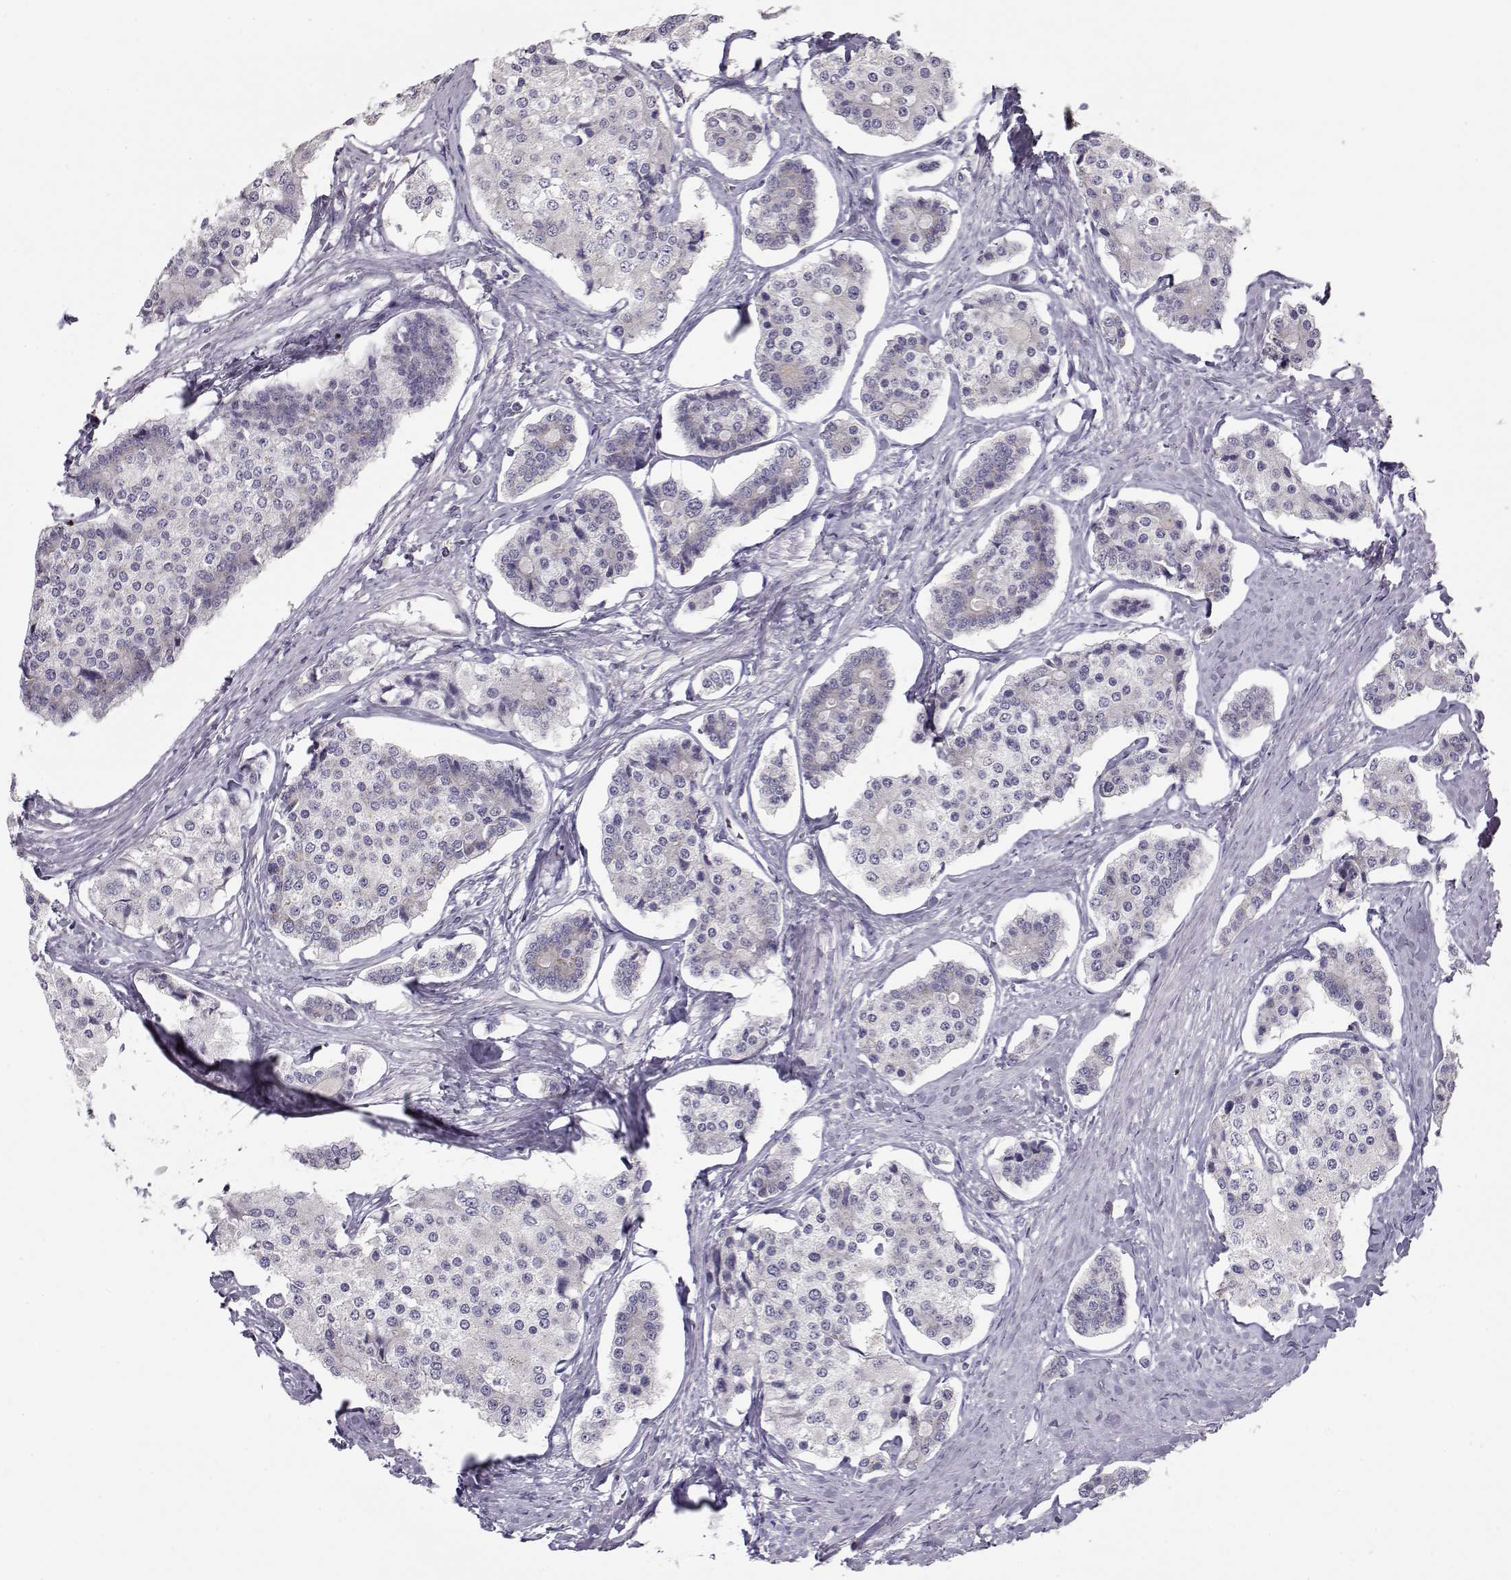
{"staining": {"intensity": "negative", "quantity": "none", "location": "none"}, "tissue": "carcinoid", "cell_type": "Tumor cells", "image_type": "cancer", "snomed": [{"axis": "morphology", "description": "Carcinoid, malignant, NOS"}, {"axis": "topography", "description": "Small intestine"}], "caption": "Tumor cells are negative for brown protein staining in malignant carcinoid.", "gene": "GRK1", "patient": {"sex": "female", "age": 65}}